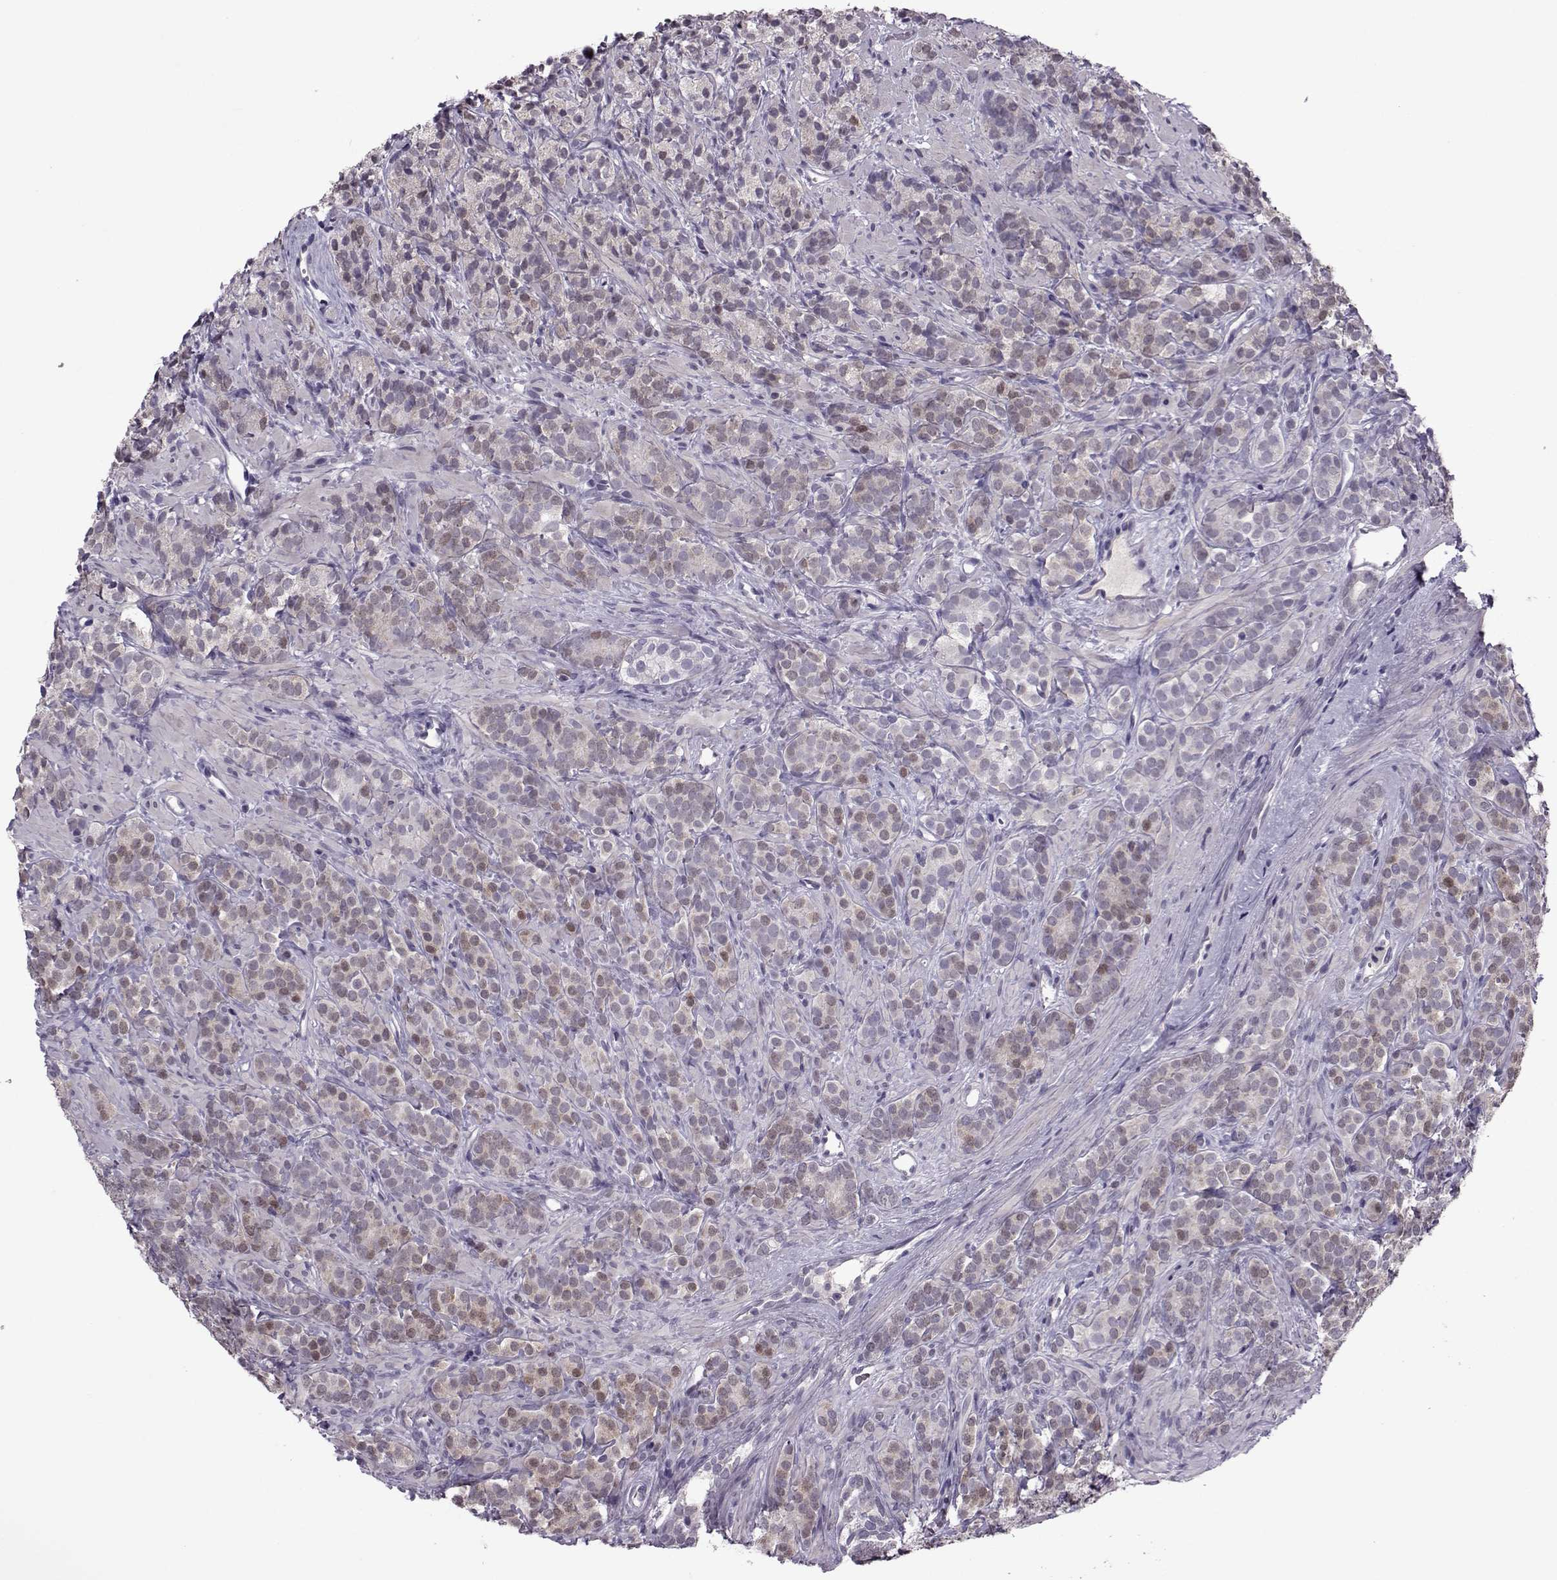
{"staining": {"intensity": "moderate", "quantity": "<25%", "location": "nuclear"}, "tissue": "prostate cancer", "cell_type": "Tumor cells", "image_type": "cancer", "snomed": [{"axis": "morphology", "description": "Adenocarcinoma, High grade"}, {"axis": "topography", "description": "Prostate"}], "caption": "Immunohistochemistry (IHC) of prostate cancer displays low levels of moderate nuclear positivity in about <25% of tumor cells. The staining is performed using DAB (3,3'-diaminobenzidine) brown chromogen to label protein expression. The nuclei are counter-stained blue using hematoxylin.", "gene": "ASRGL1", "patient": {"sex": "male", "age": 84}}